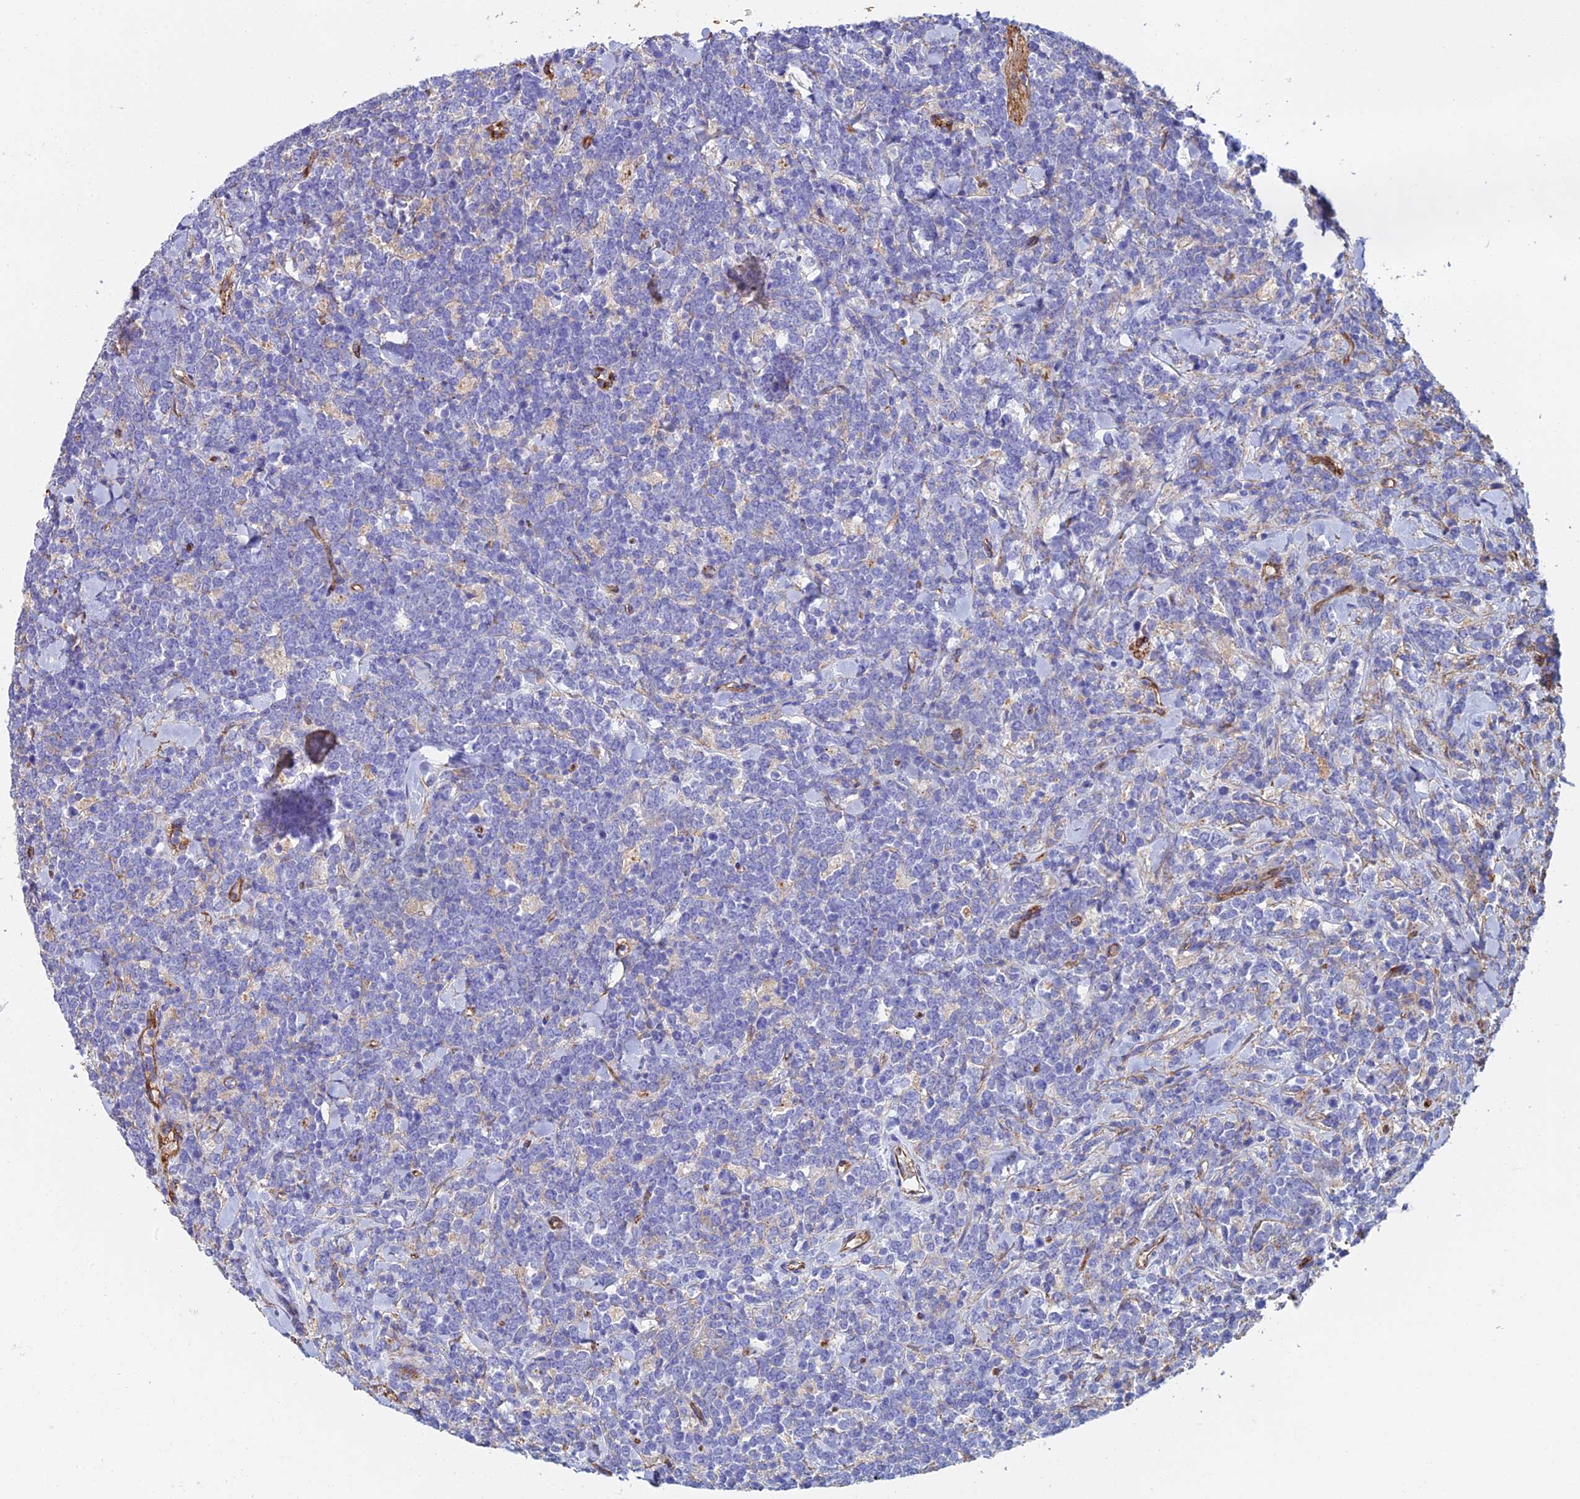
{"staining": {"intensity": "negative", "quantity": "none", "location": "none"}, "tissue": "lymphoma", "cell_type": "Tumor cells", "image_type": "cancer", "snomed": [{"axis": "morphology", "description": "Malignant lymphoma, non-Hodgkin's type, High grade"}, {"axis": "topography", "description": "Small intestine"}], "caption": "The IHC micrograph has no significant positivity in tumor cells of lymphoma tissue.", "gene": "C6", "patient": {"sex": "male", "age": 8}}